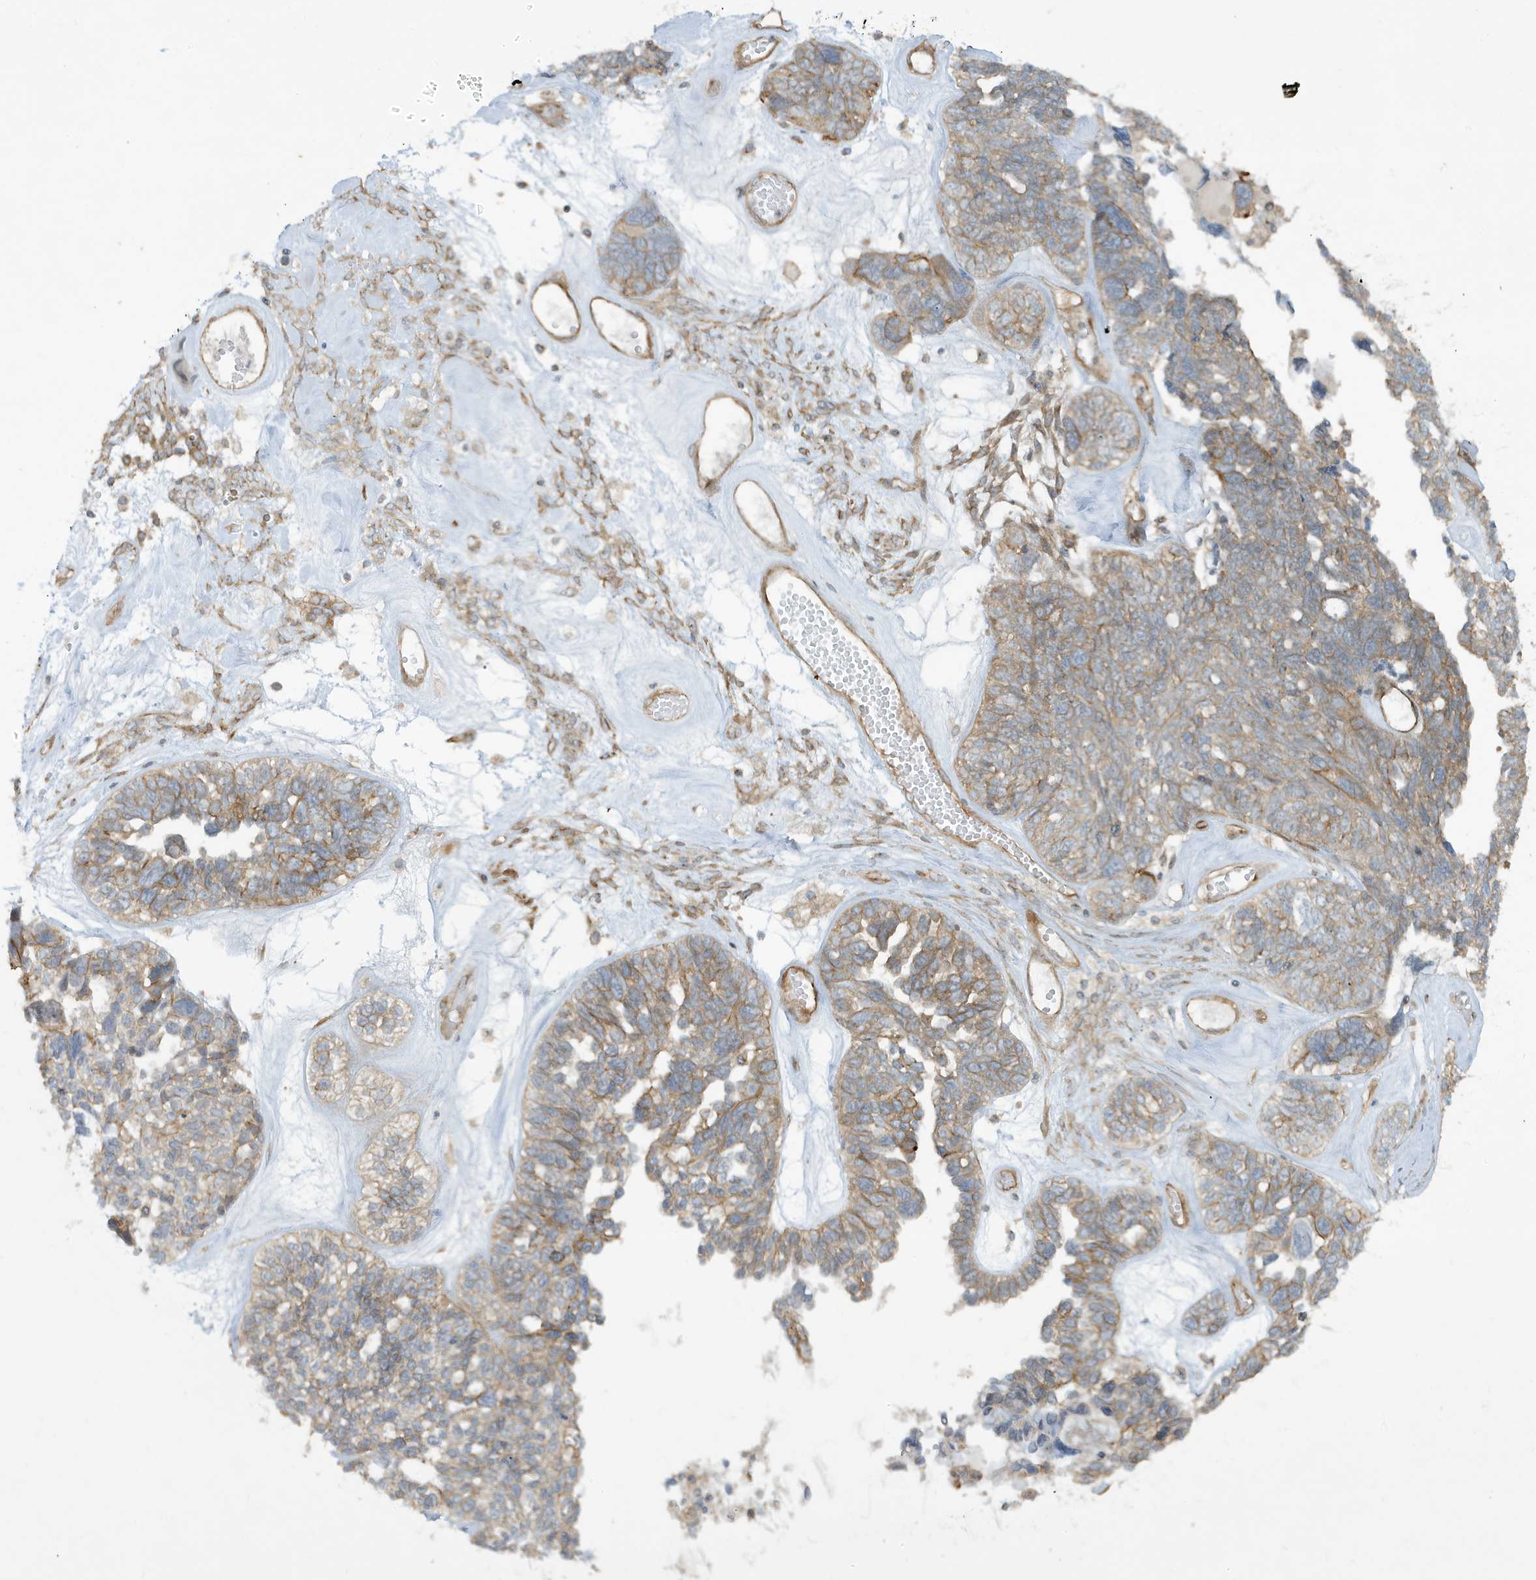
{"staining": {"intensity": "moderate", "quantity": "25%-75%", "location": "cytoplasmic/membranous"}, "tissue": "ovarian cancer", "cell_type": "Tumor cells", "image_type": "cancer", "snomed": [{"axis": "morphology", "description": "Cystadenocarcinoma, serous, NOS"}, {"axis": "topography", "description": "Ovary"}], "caption": "Protein staining exhibits moderate cytoplasmic/membranous staining in approximately 25%-75% of tumor cells in ovarian cancer.", "gene": "ATP23", "patient": {"sex": "female", "age": 79}}